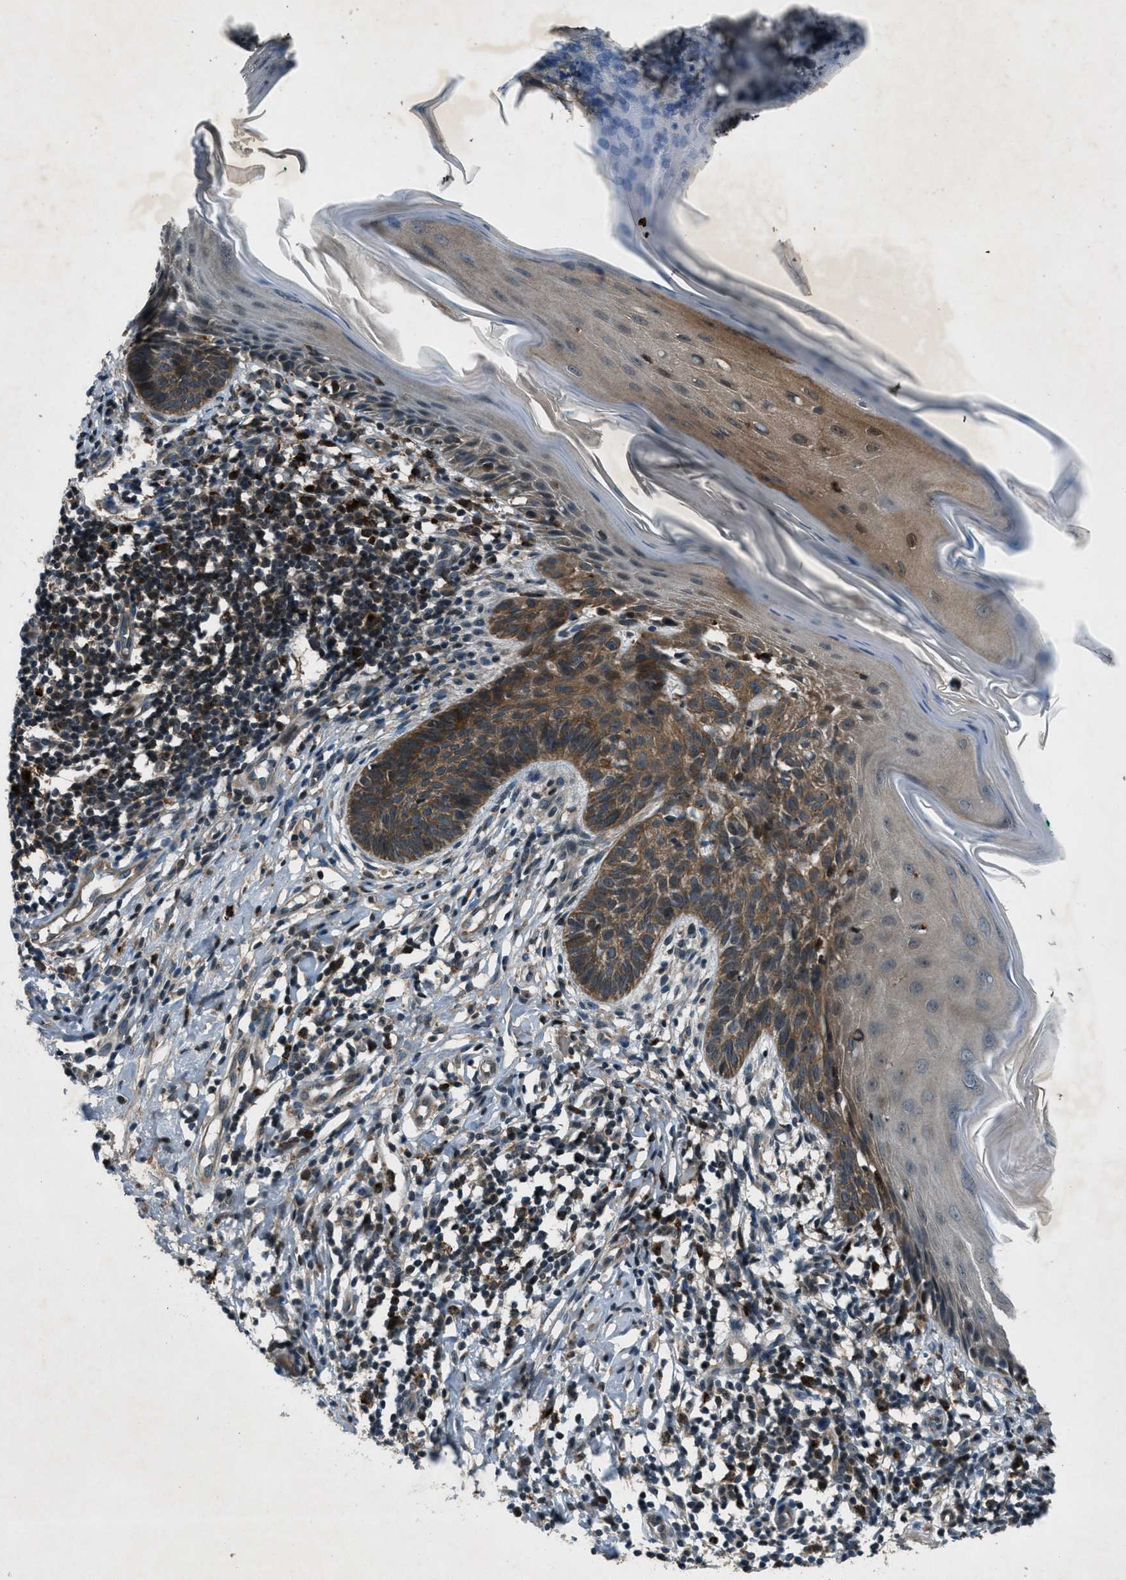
{"staining": {"intensity": "strong", "quantity": ">75%", "location": "cytoplasmic/membranous"}, "tissue": "skin cancer", "cell_type": "Tumor cells", "image_type": "cancer", "snomed": [{"axis": "morphology", "description": "Basal cell carcinoma"}, {"axis": "topography", "description": "Skin"}], "caption": "This micrograph displays immunohistochemistry staining of skin basal cell carcinoma, with high strong cytoplasmic/membranous expression in approximately >75% of tumor cells.", "gene": "EPSTI1", "patient": {"sex": "male", "age": 60}}